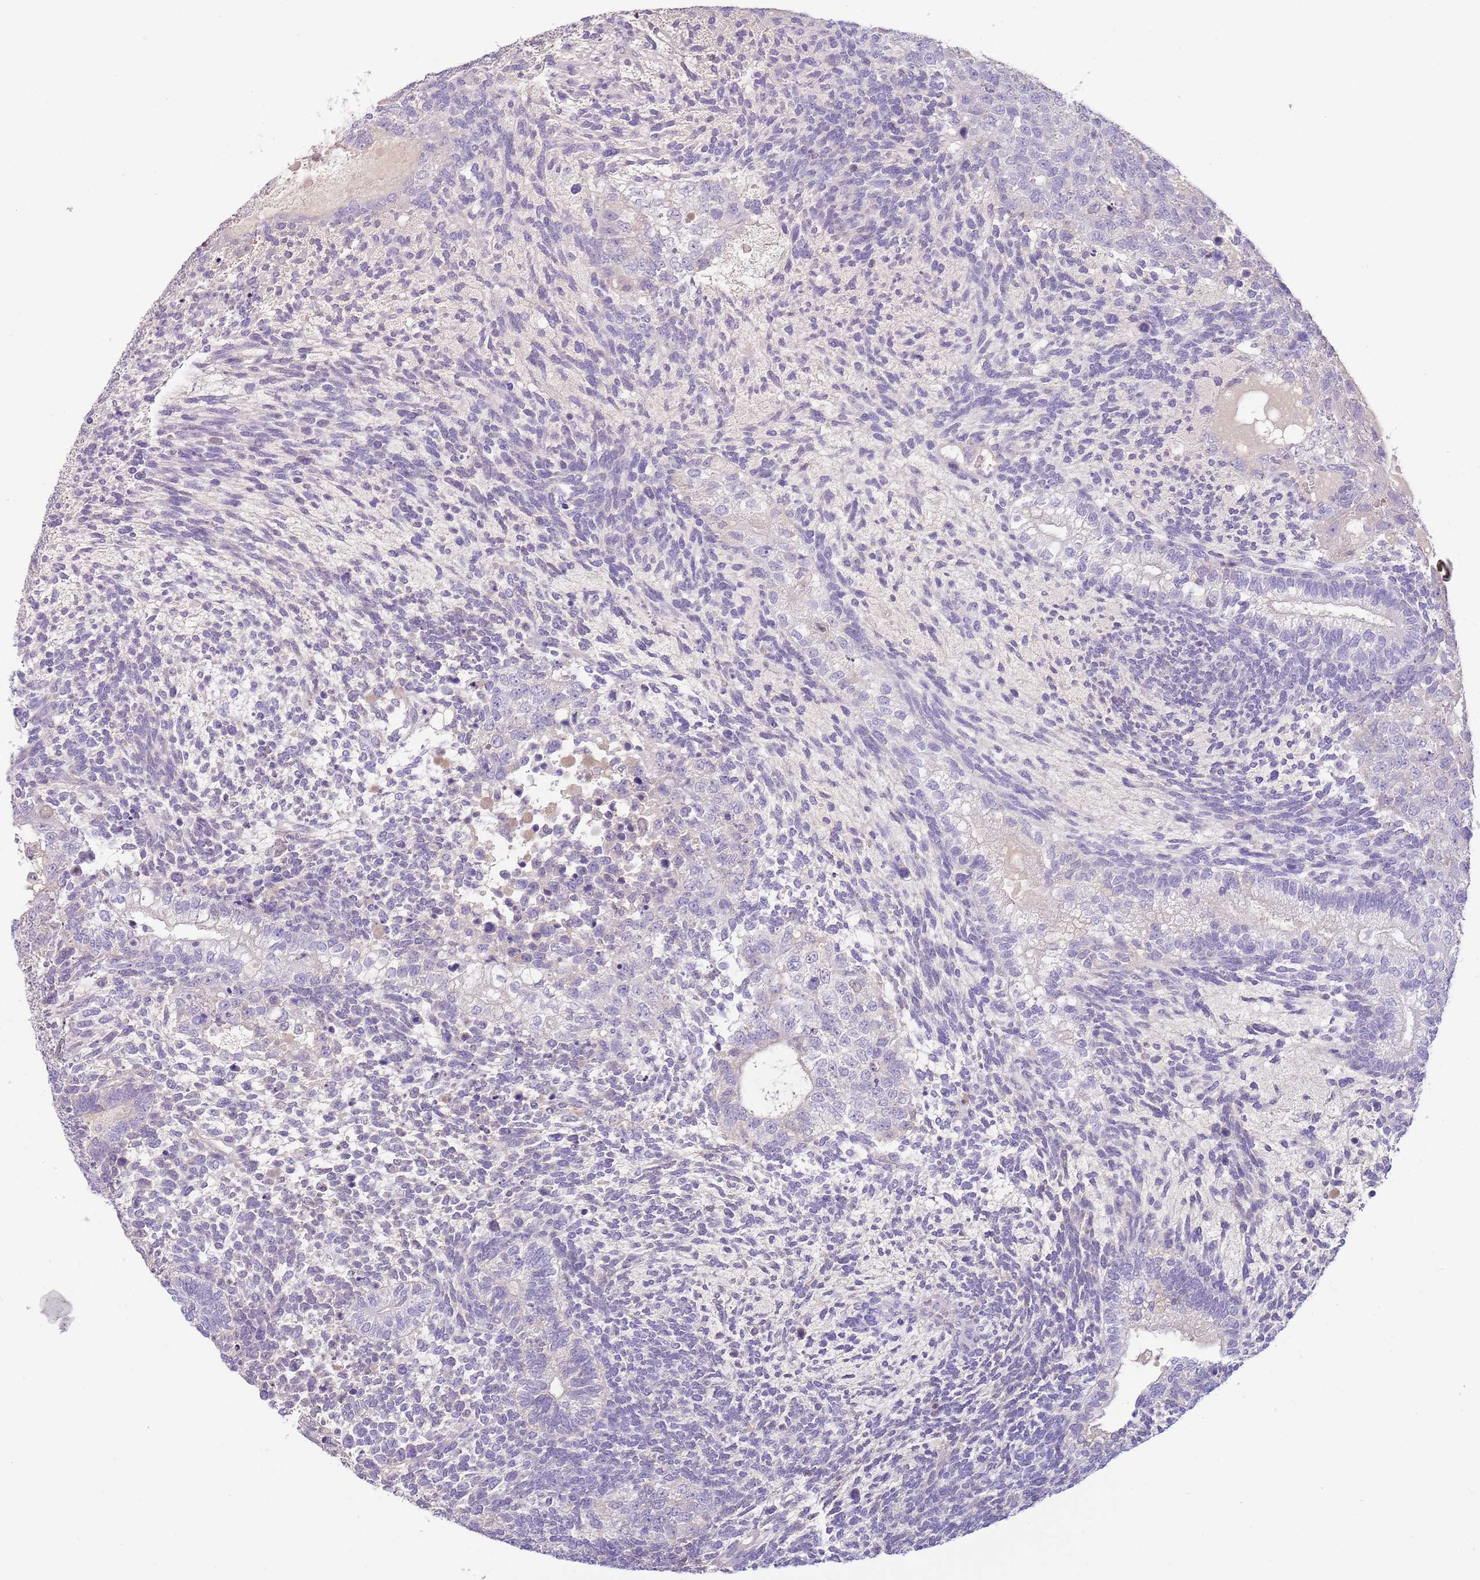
{"staining": {"intensity": "negative", "quantity": "none", "location": "none"}, "tissue": "testis cancer", "cell_type": "Tumor cells", "image_type": "cancer", "snomed": [{"axis": "morphology", "description": "Carcinoma, Embryonal, NOS"}, {"axis": "topography", "description": "Testis"}], "caption": "Immunohistochemical staining of human testis cancer (embryonal carcinoma) exhibits no significant positivity in tumor cells.", "gene": "TOX2", "patient": {"sex": "male", "age": 23}}